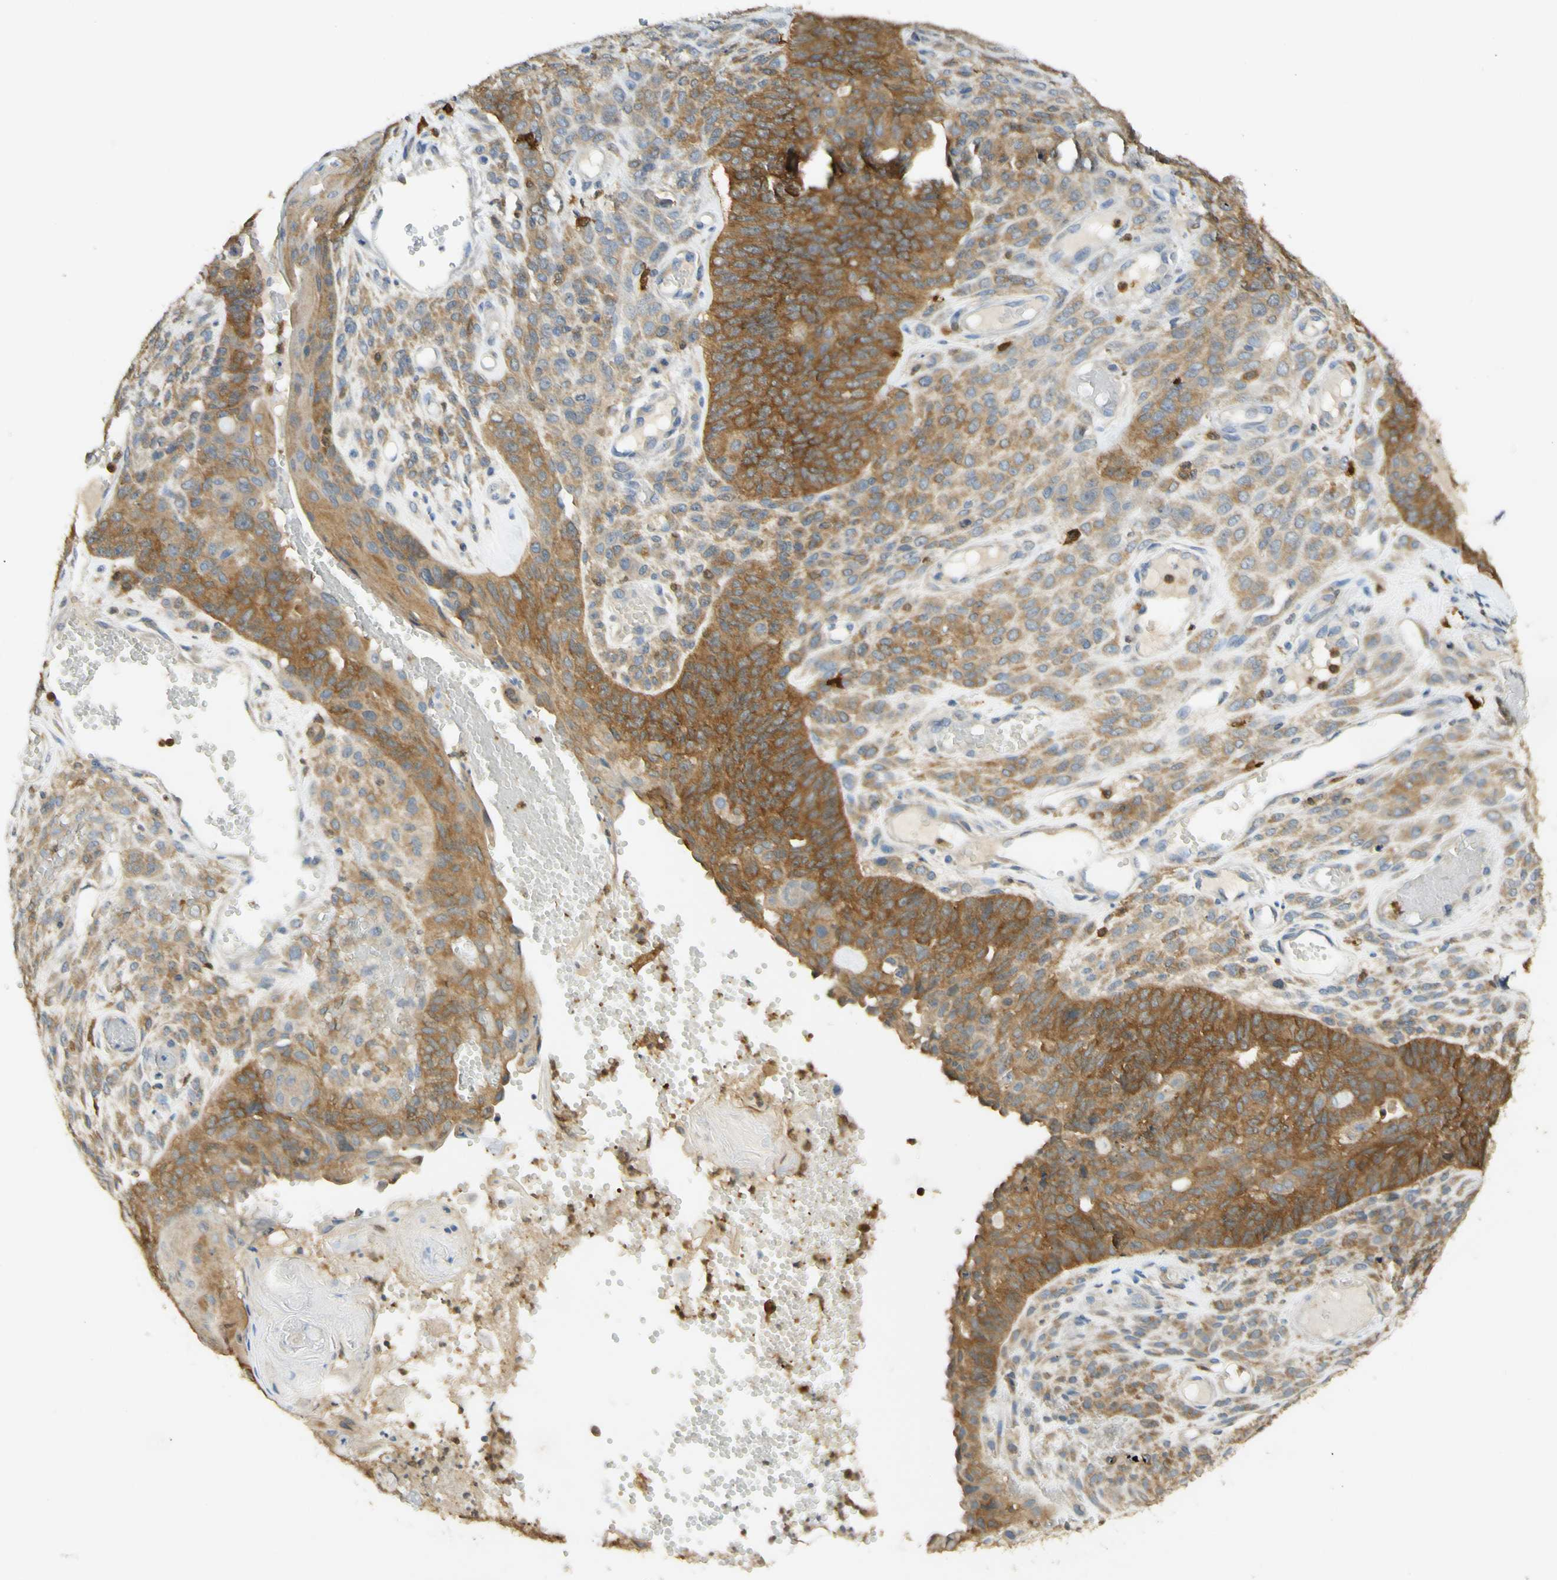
{"staining": {"intensity": "moderate", "quantity": ">75%", "location": "cytoplasmic/membranous"}, "tissue": "endometrial cancer", "cell_type": "Tumor cells", "image_type": "cancer", "snomed": [{"axis": "morphology", "description": "Adenocarcinoma, NOS"}, {"axis": "topography", "description": "Endometrium"}], "caption": "IHC histopathology image of neoplastic tissue: endometrial cancer (adenocarcinoma) stained using IHC displays medium levels of moderate protein expression localized specifically in the cytoplasmic/membranous of tumor cells, appearing as a cytoplasmic/membranous brown color.", "gene": "PAK1", "patient": {"sex": "female", "age": 32}}